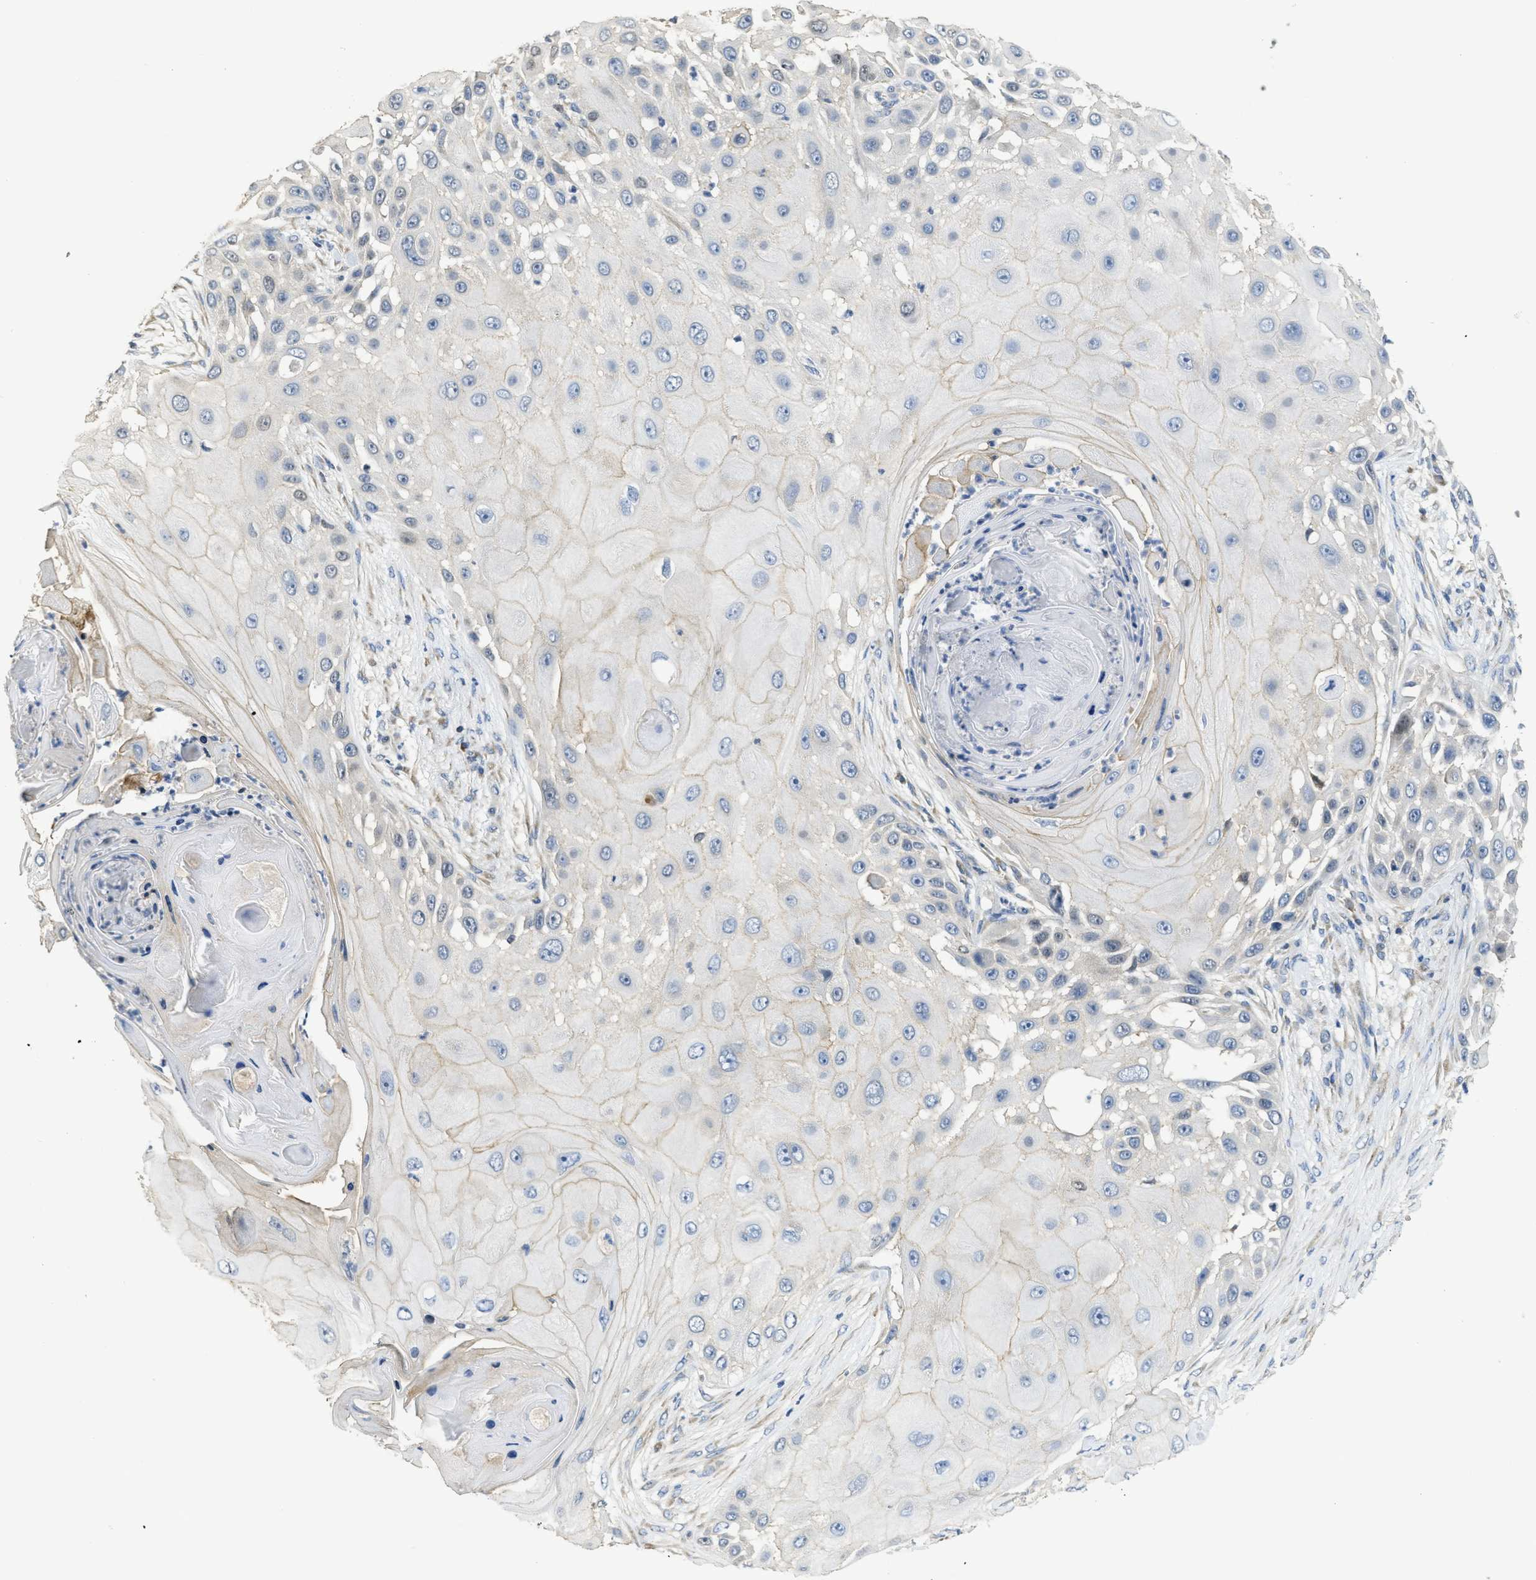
{"staining": {"intensity": "negative", "quantity": "none", "location": "none"}, "tissue": "skin cancer", "cell_type": "Tumor cells", "image_type": "cancer", "snomed": [{"axis": "morphology", "description": "Squamous cell carcinoma, NOS"}, {"axis": "topography", "description": "Skin"}], "caption": "A high-resolution micrograph shows immunohistochemistry (IHC) staining of skin cancer, which exhibits no significant staining in tumor cells. Brightfield microscopy of IHC stained with DAB (3,3'-diaminobenzidine) (brown) and hematoxylin (blue), captured at high magnification.", "gene": "SFXN2", "patient": {"sex": "female", "age": 44}}